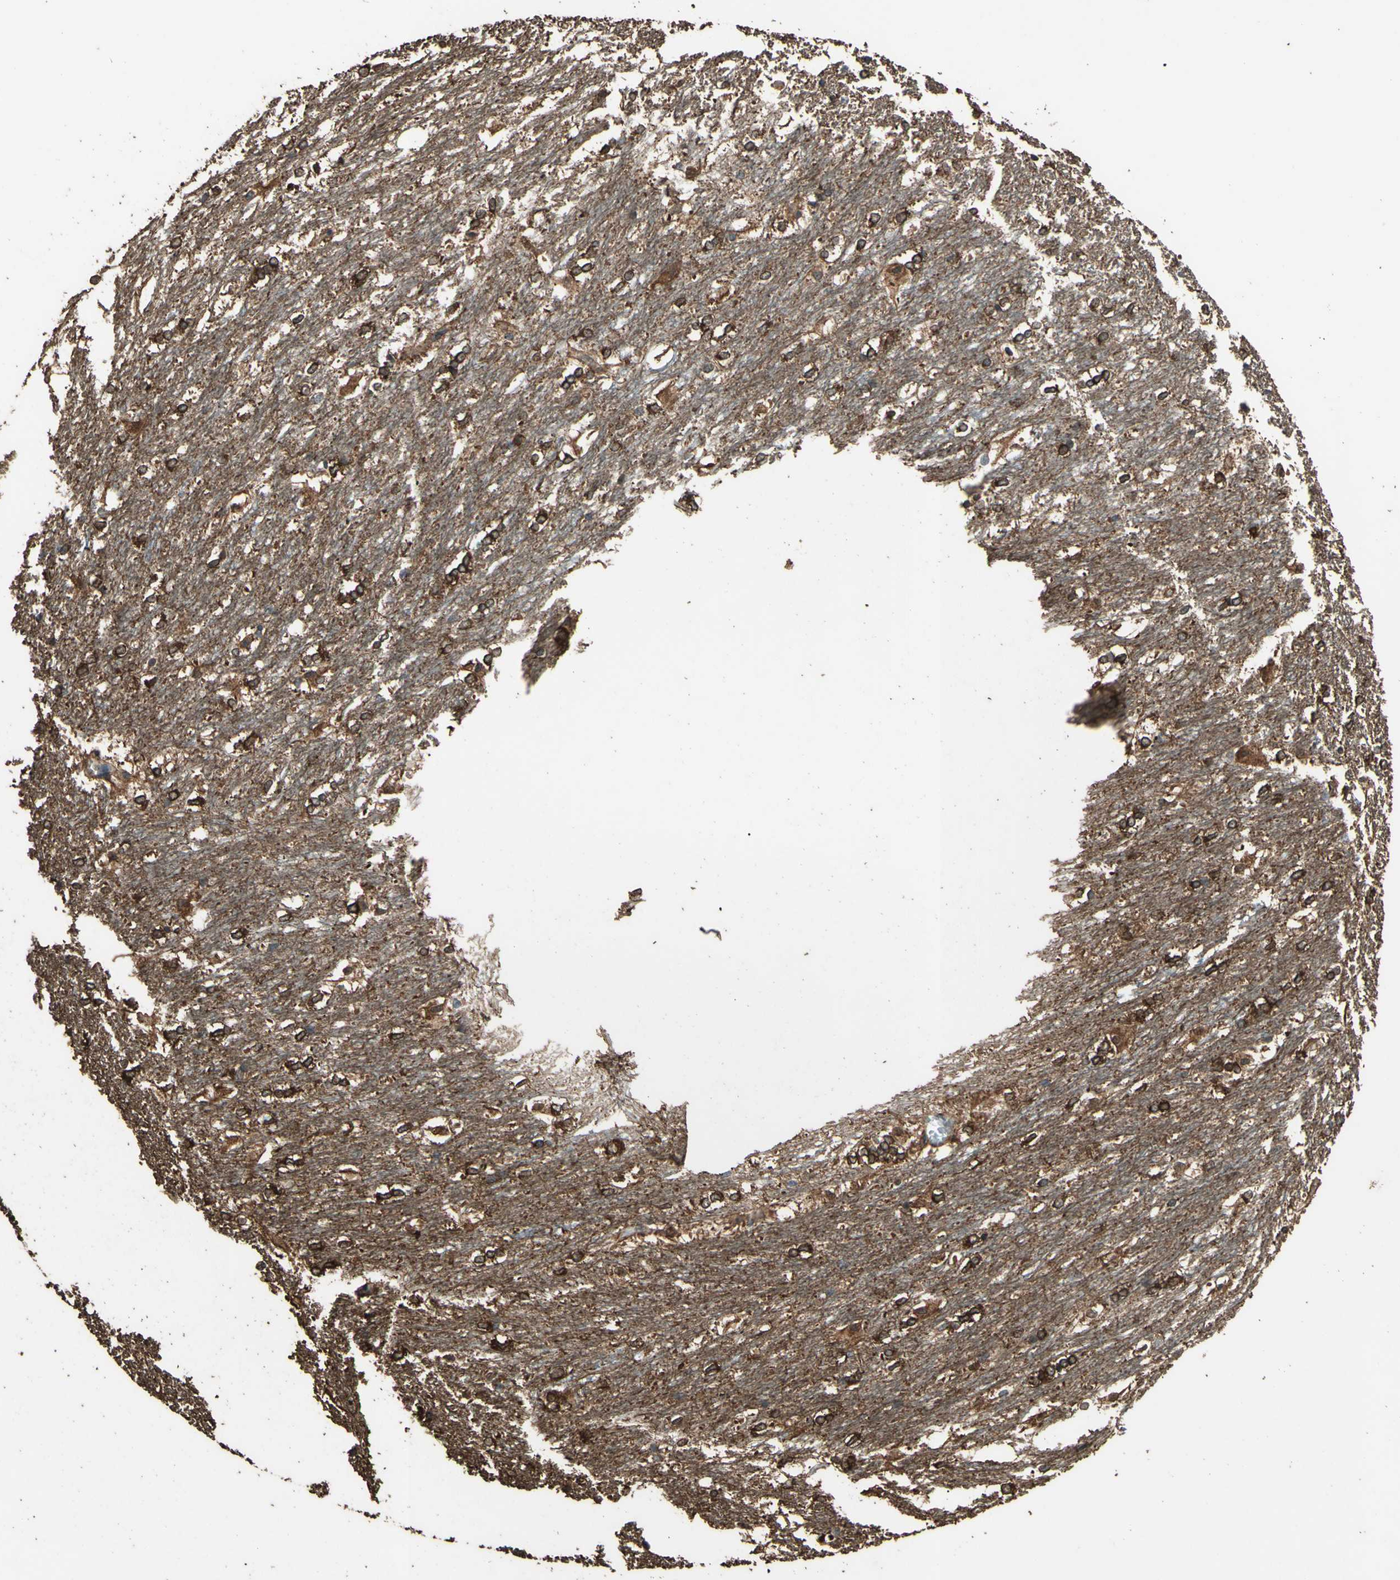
{"staining": {"intensity": "weak", "quantity": "<25%", "location": "cytoplasmic/membranous"}, "tissue": "caudate", "cell_type": "Glial cells", "image_type": "normal", "snomed": [{"axis": "morphology", "description": "Normal tissue, NOS"}, {"axis": "topography", "description": "Lateral ventricle wall"}], "caption": "High power microscopy image of an immunohistochemistry histopathology image of unremarkable caudate, revealing no significant expression in glial cells. Brightfield microscopy of immunohistochemistry stained with DAB (brown) and hematoxylin (blue), captured at high magnification.", "gene": "TSPO", "patient": {"sex": "female", "age": 19}}